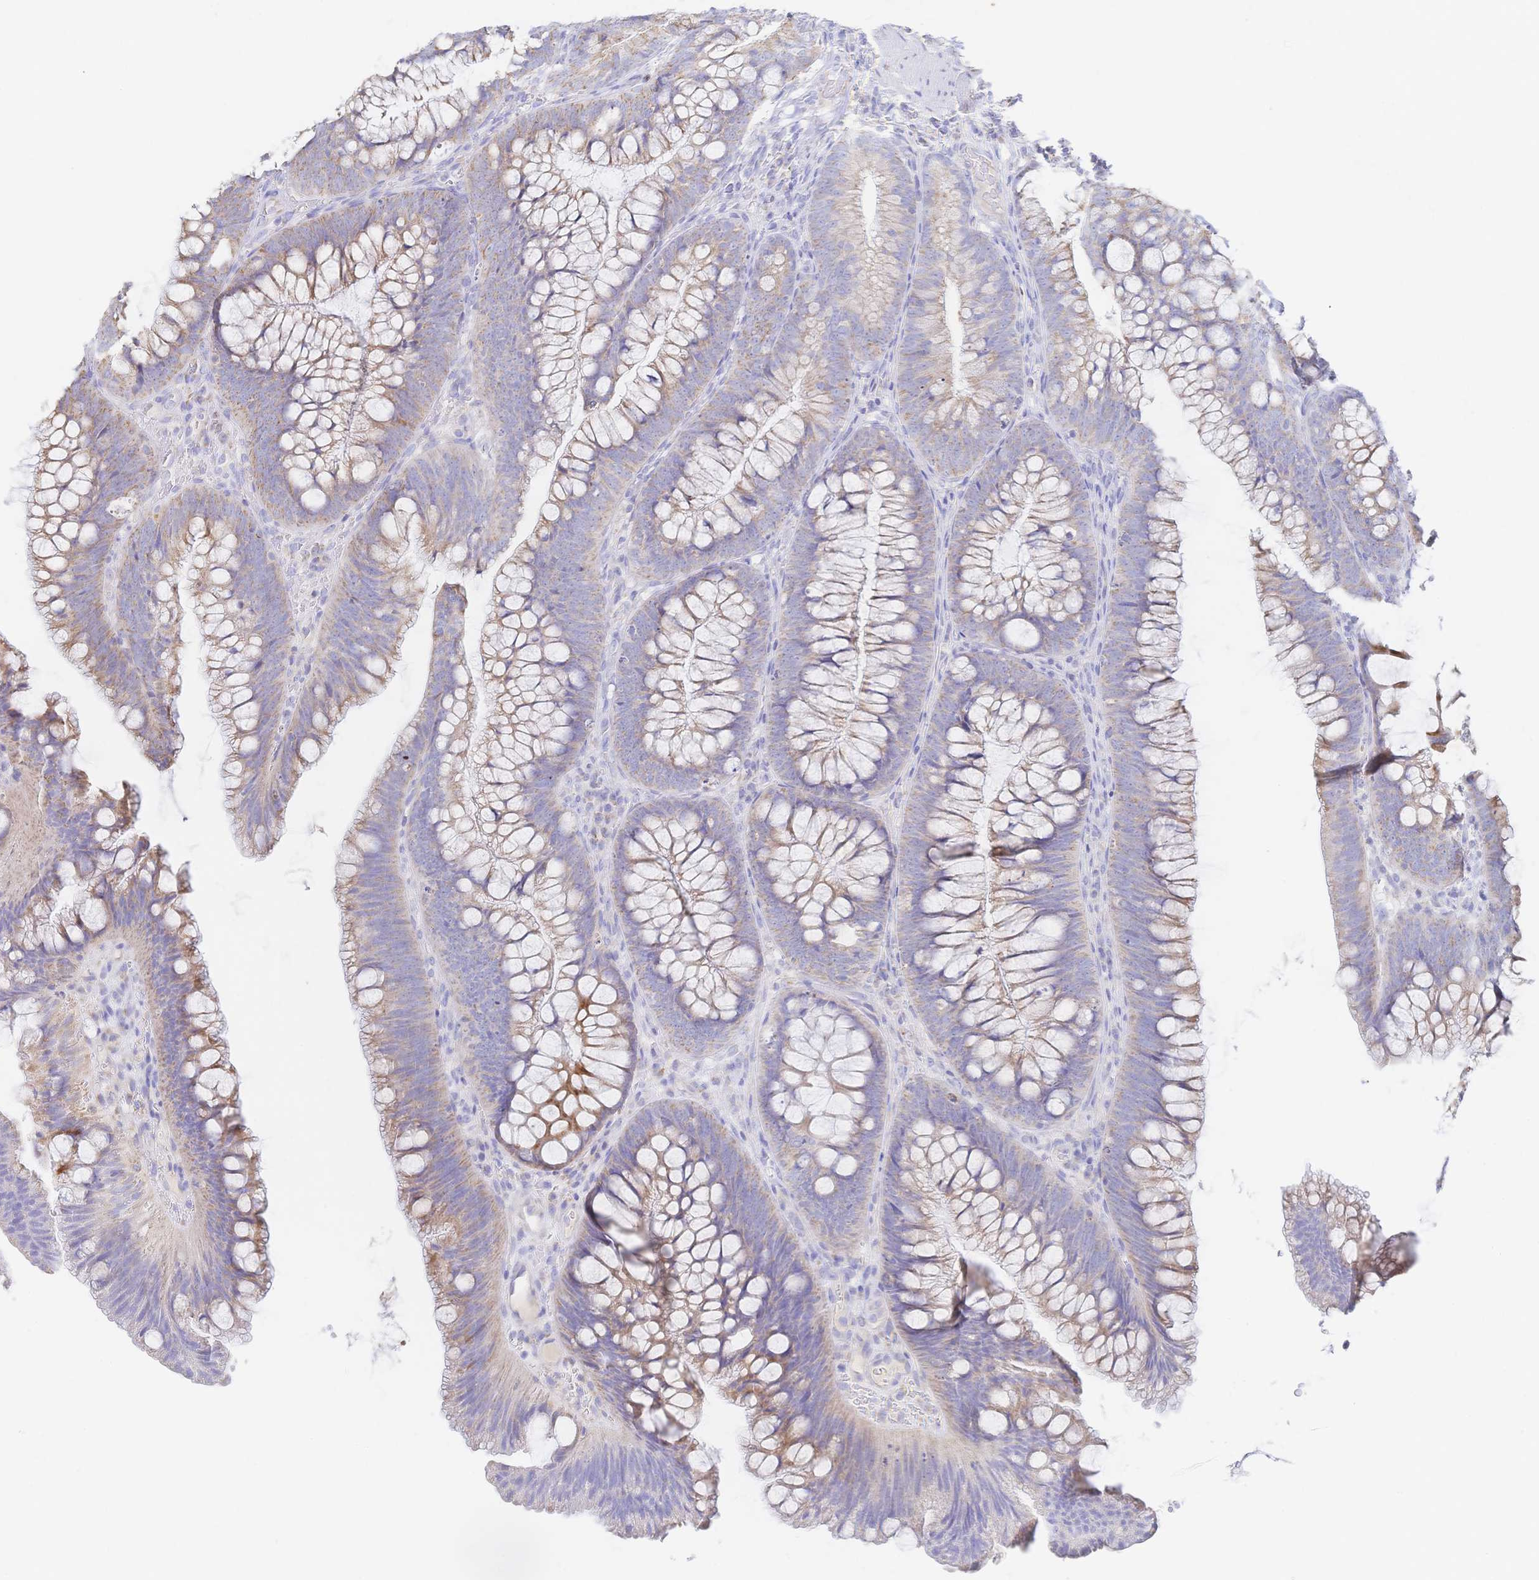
{"staining": {"intensity": "negative", "quantity": "none", "location": "none"}, "tissue": "colon", "cell_type": "Endothelial cells", "image_type": "normal", "snomed": [{"axis": "morphology", "description": "Normal tissue, NOS"}, {"axis": "morphology", "description": "Adenoma, NOS"}, {"axis": "topography", "description": "Soft tissue"}, {"axis": "topography", "description": "Colon"}], "caption": "Unremarkable colon was stained to show a protein in brown. There is no significant staining in endothelial cells.", "gene": "SYNGR4", "patient": {"sex": "male", "age": 47}}